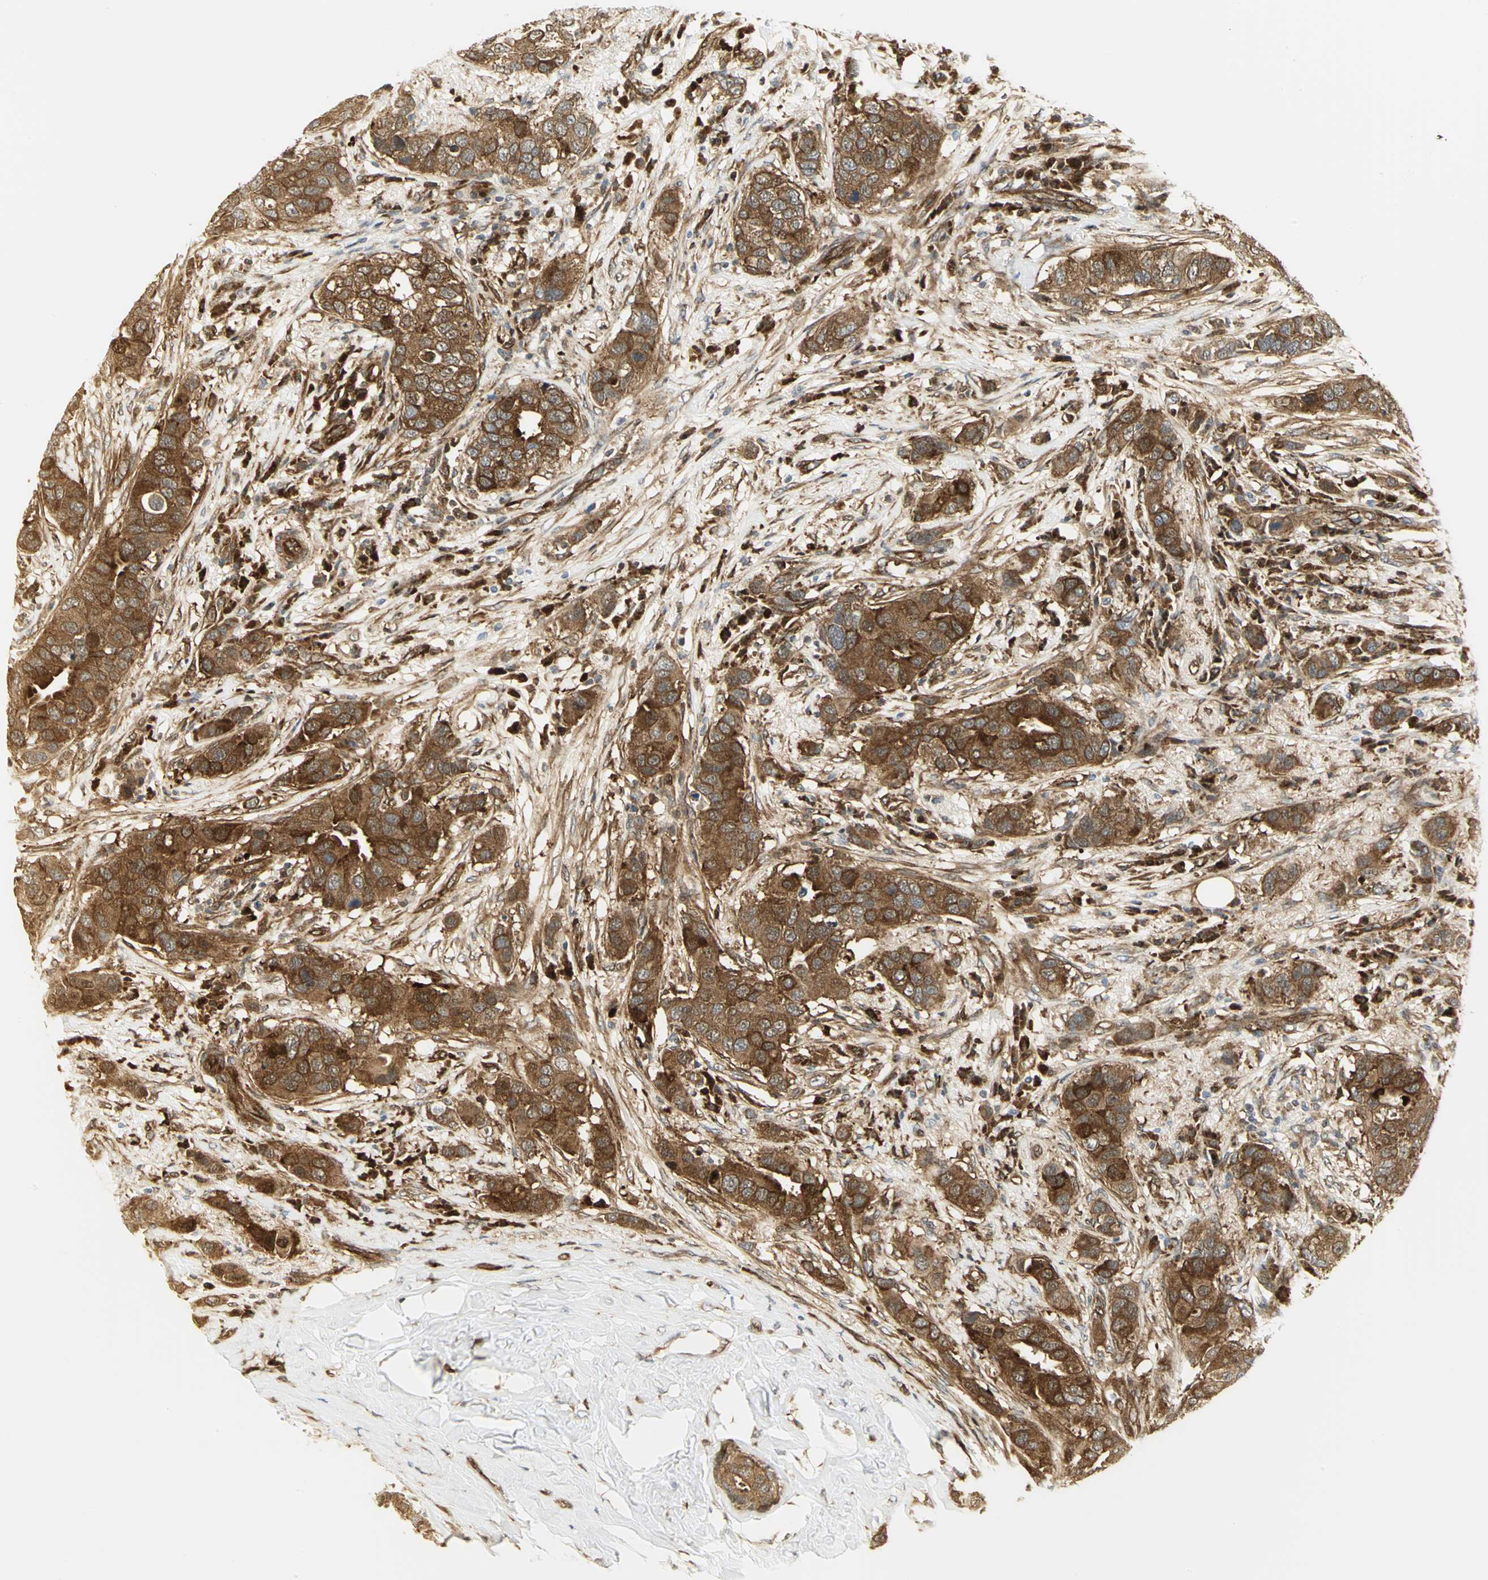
{"staining": {"intensity": "moderate", "quantity": ">75%", "location": "cytoplasmic/membranous"}, "tissue": "breast cancer", "cell_type": "Tumor cells", "image_type": "cancer", "snomed": [{"axis": "morphology", "description": "Duct carcinoma"}, {"axis": "topography", "description": "Breast"}], "caption": "A brown stain shows moderate cytoplasmic/membranous staining of a protein in breast cancer (invasive ductal carcinoma) tumor cells.", "gene": "EEA1", "patient": {"sex": "female", "age": 50}}